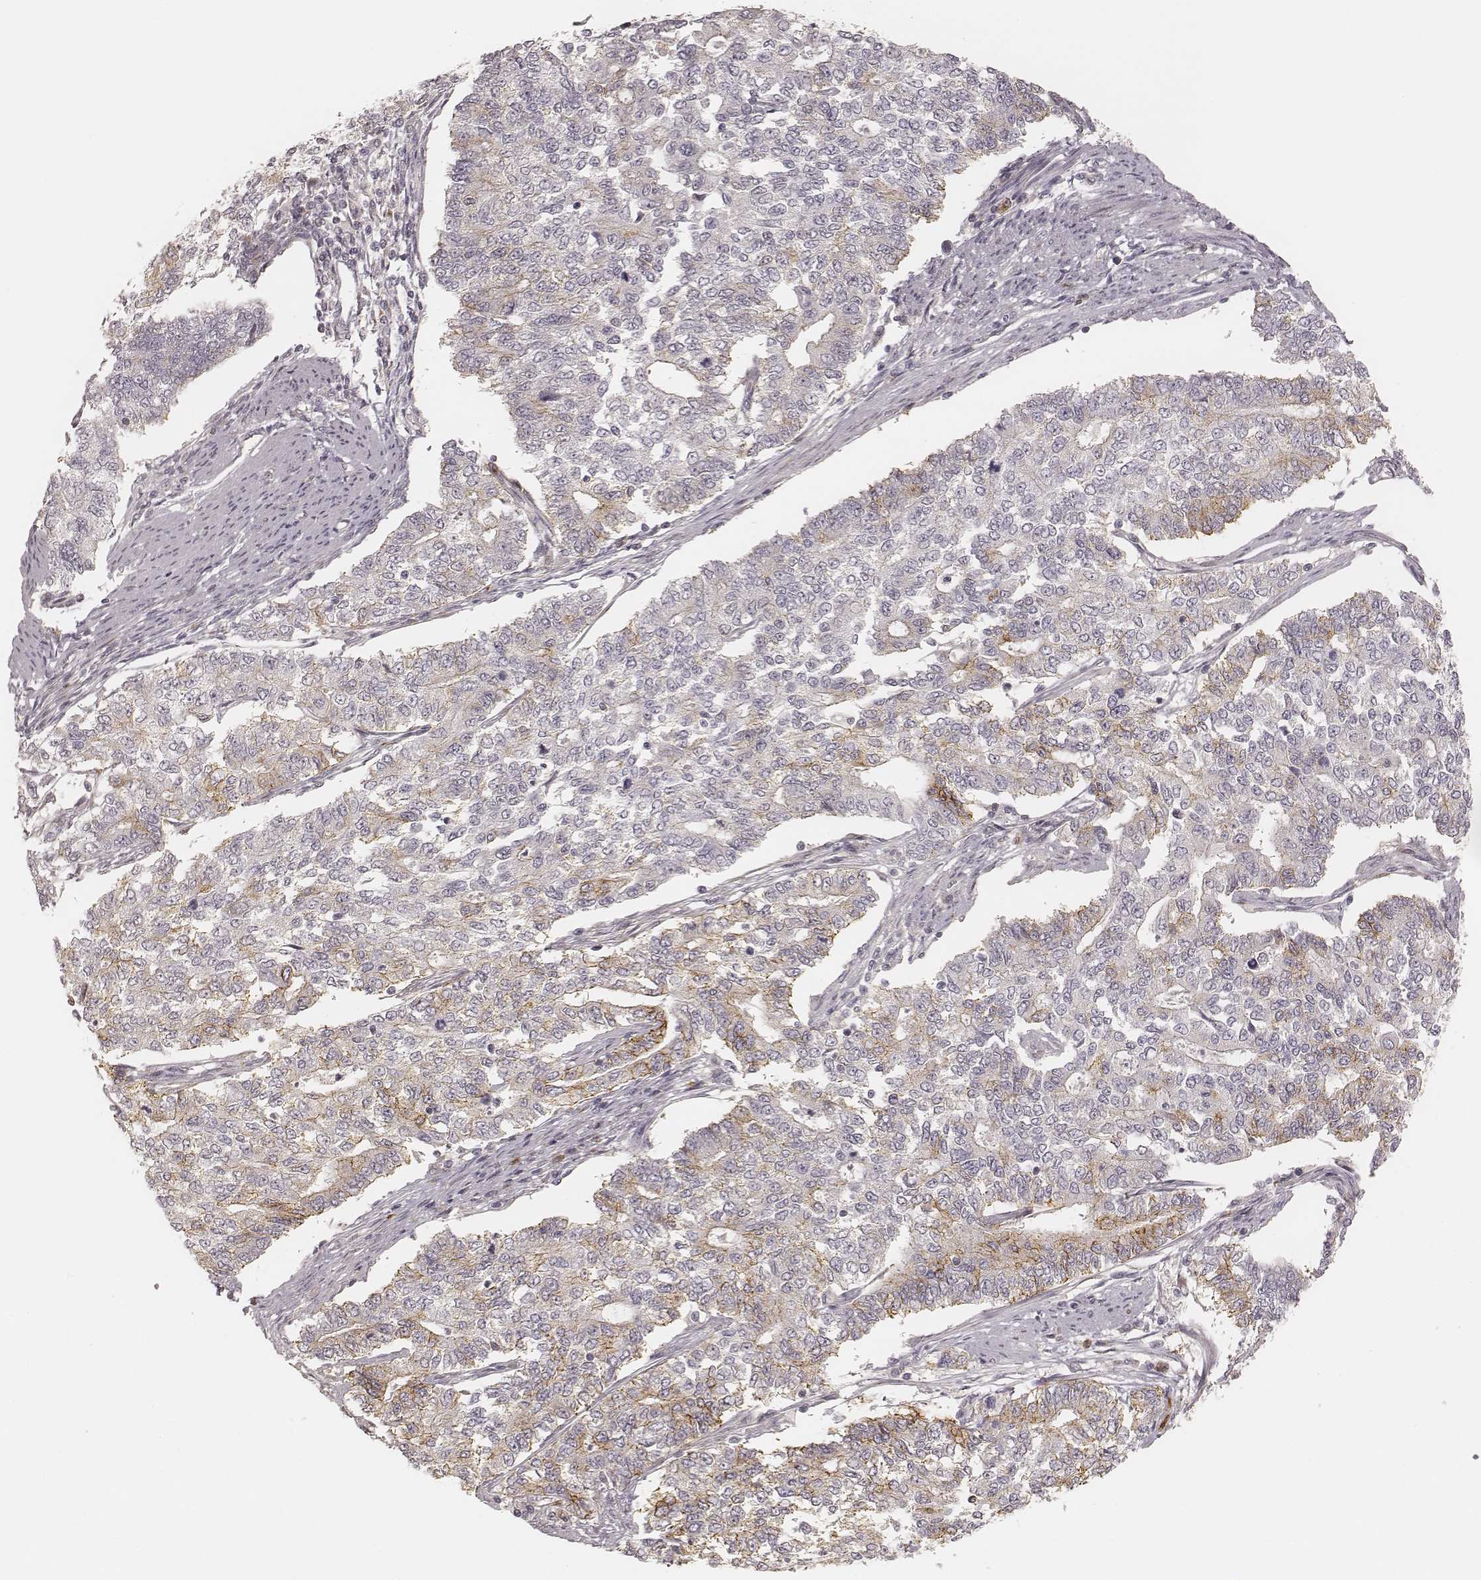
{"staining": {"intensity": "moderate", "quantity": "<25%", "location": "cytoplasmic/membranous"}, "tissue": "endometrial cancer", "cell_type": "Tumor cells", "image_type": "cancer", "snomed": [{"axis": "morphology", "description": "Adenocarcinoma, NOS"}, {"axis": "topography", "description": "Uterus"}], "caption": "Immunohistochemical staining of endometrial cancer (adenocarcinoma) exhibits low levels of moderate cytoplasmic/membranous staining in approximately <25% of tumor cells.", "gene": "GORASP2", "patient": {"sex": "female", "age": 59}}